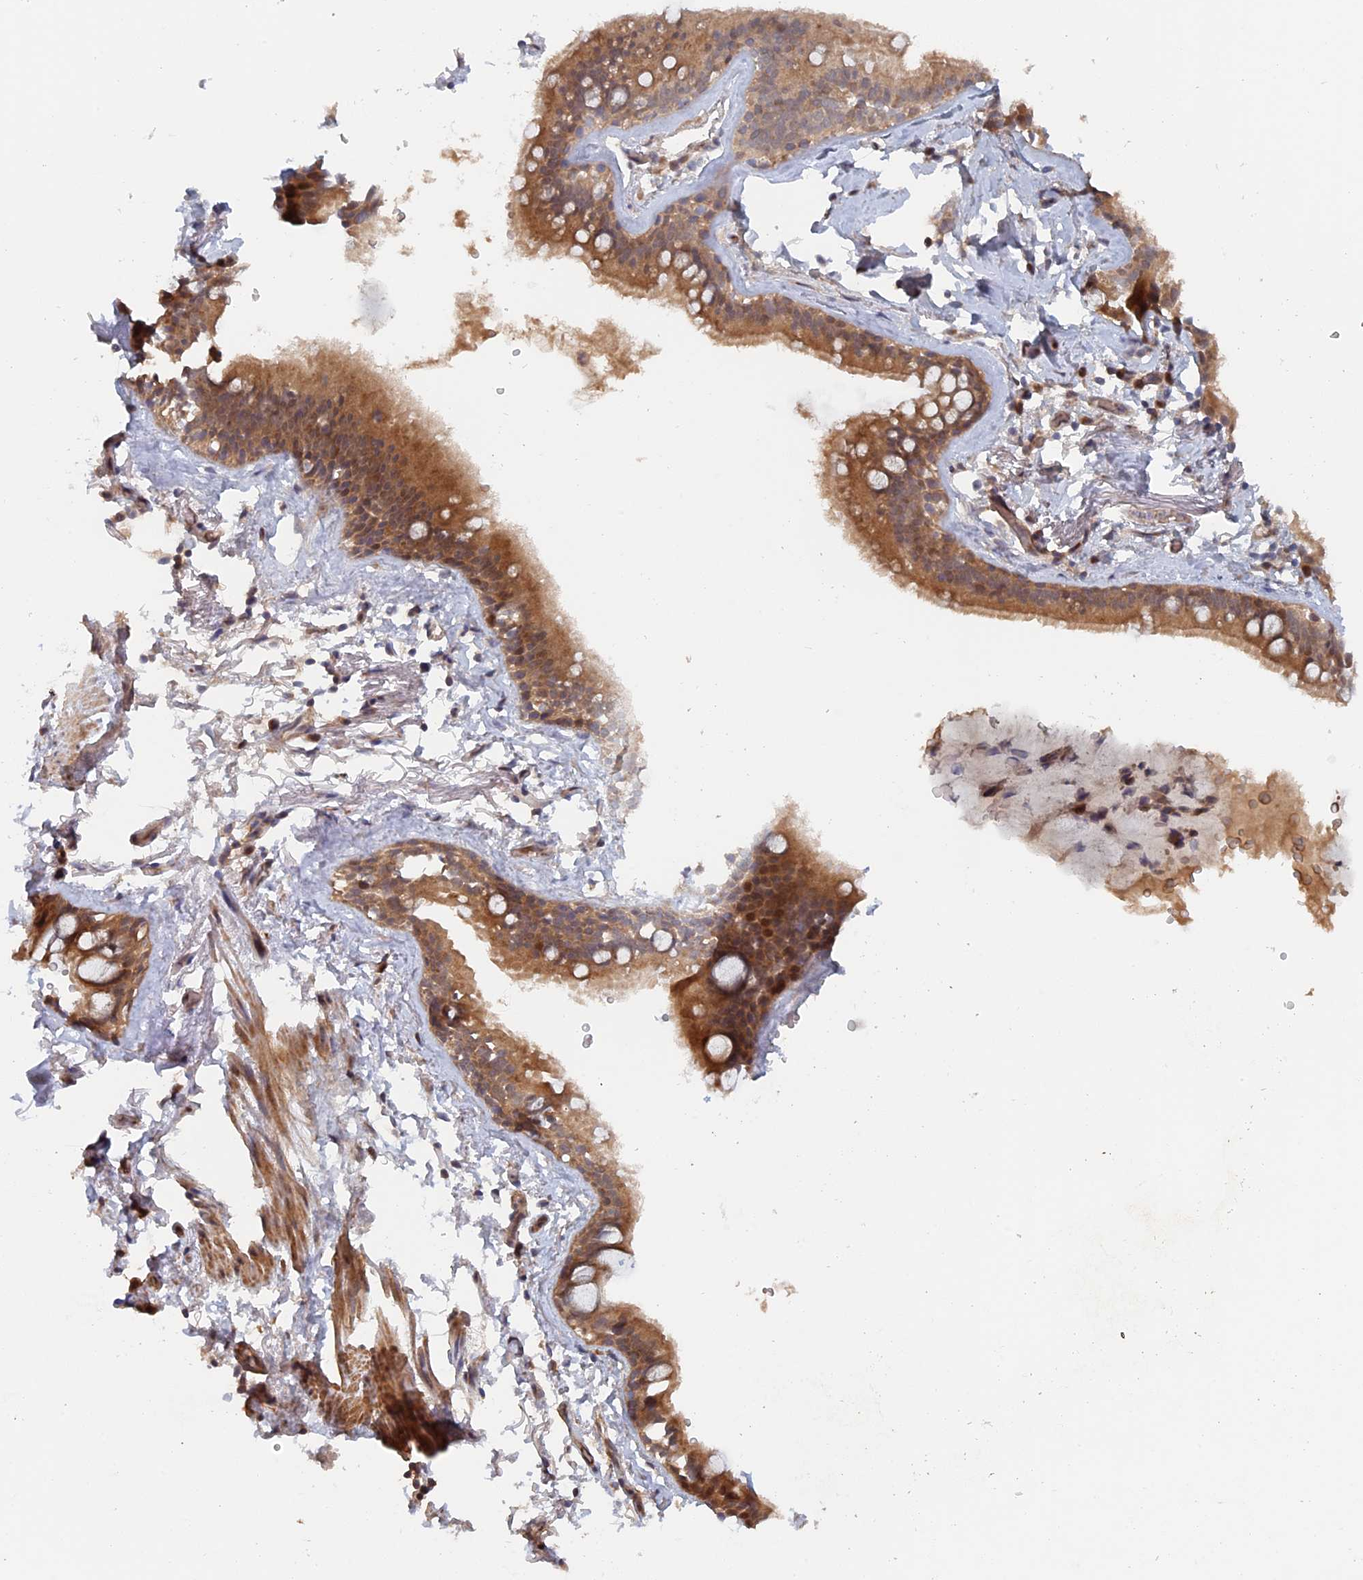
{"staining": {"intensity": "moderate", "quantity": "25%-75%", "location": "cytoplasmic/membranous"}, "tissue": "adipose tissue", "cell_type": "Adipocytes", "image_type": "normal", "snomed": [{"axis": "morphology", "description": "Normal tissue, NOS"}, {"axis": "topography", "description": "Lymph node"}, {"axis": "topography", "description": "Bronchus"}], "caption": "This photomicrograph displays IHC staining of unremarkable adipose tissue, with medium moderate cytoplasmic/membranous staining in approximately 25%-75% of adipocytes.", "gene": "ELOVL6", "patient": {"sex": "male", "age": 63}}